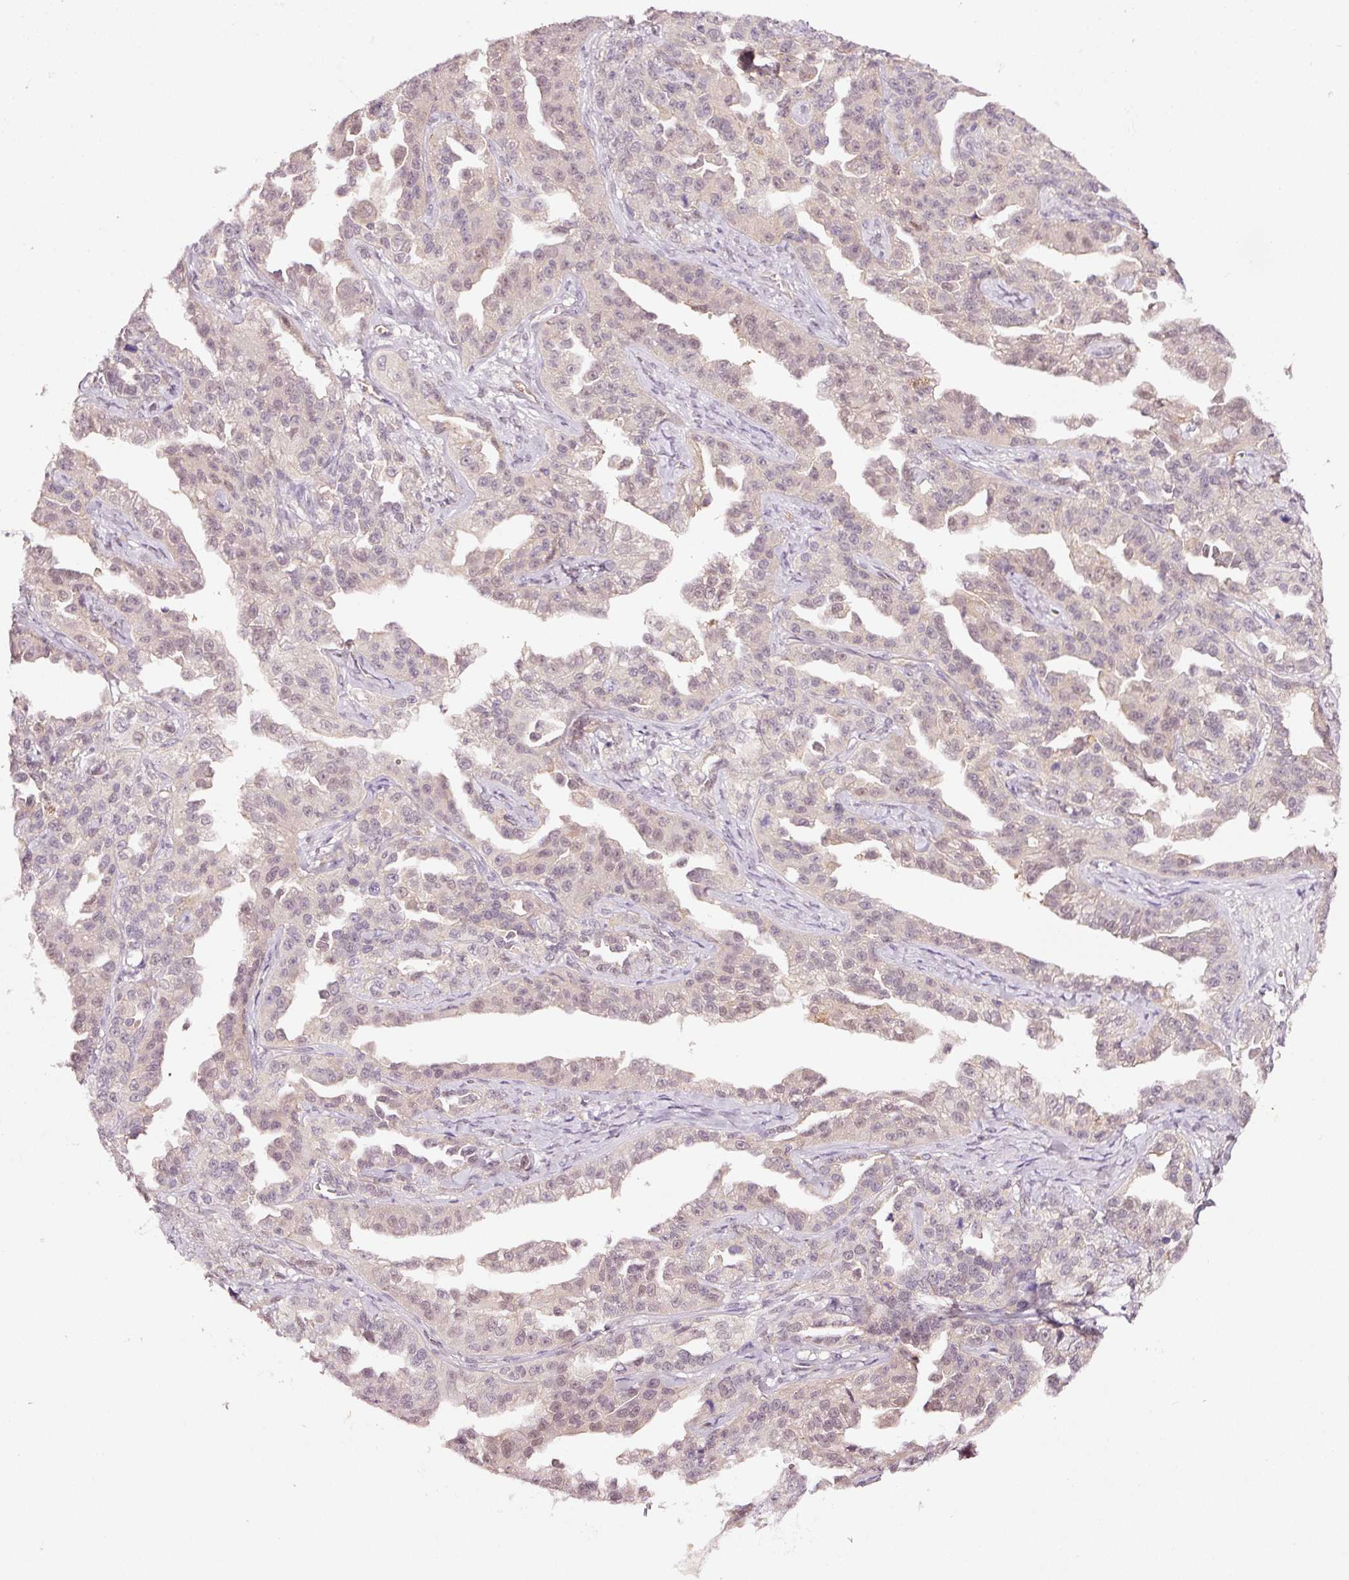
{"staining": {"intensity": "weak", "quantity": "<25%", "location": "nuclear"}, "tissue": "ovarian cancer", "cell_type": "Tumor cells", "image_type": "cancer", "snomed": [{"axis": "morphology", "description": "Cystadenocarcinoma, serous, NOS"}, {"axis": "topography", "description": "Ovary"}], "caption": "The histopathology image exhibits no significant expression in tumor cells of ovarian cancer (serous cystadenocarcinoma). (DAB (3,3'-diaminobenzidine) immunohistochemistry visualized using brightfield microscopy, high magnification).", "gene": "ABCB4", "patient": {"sex": "female", "age": 75}}